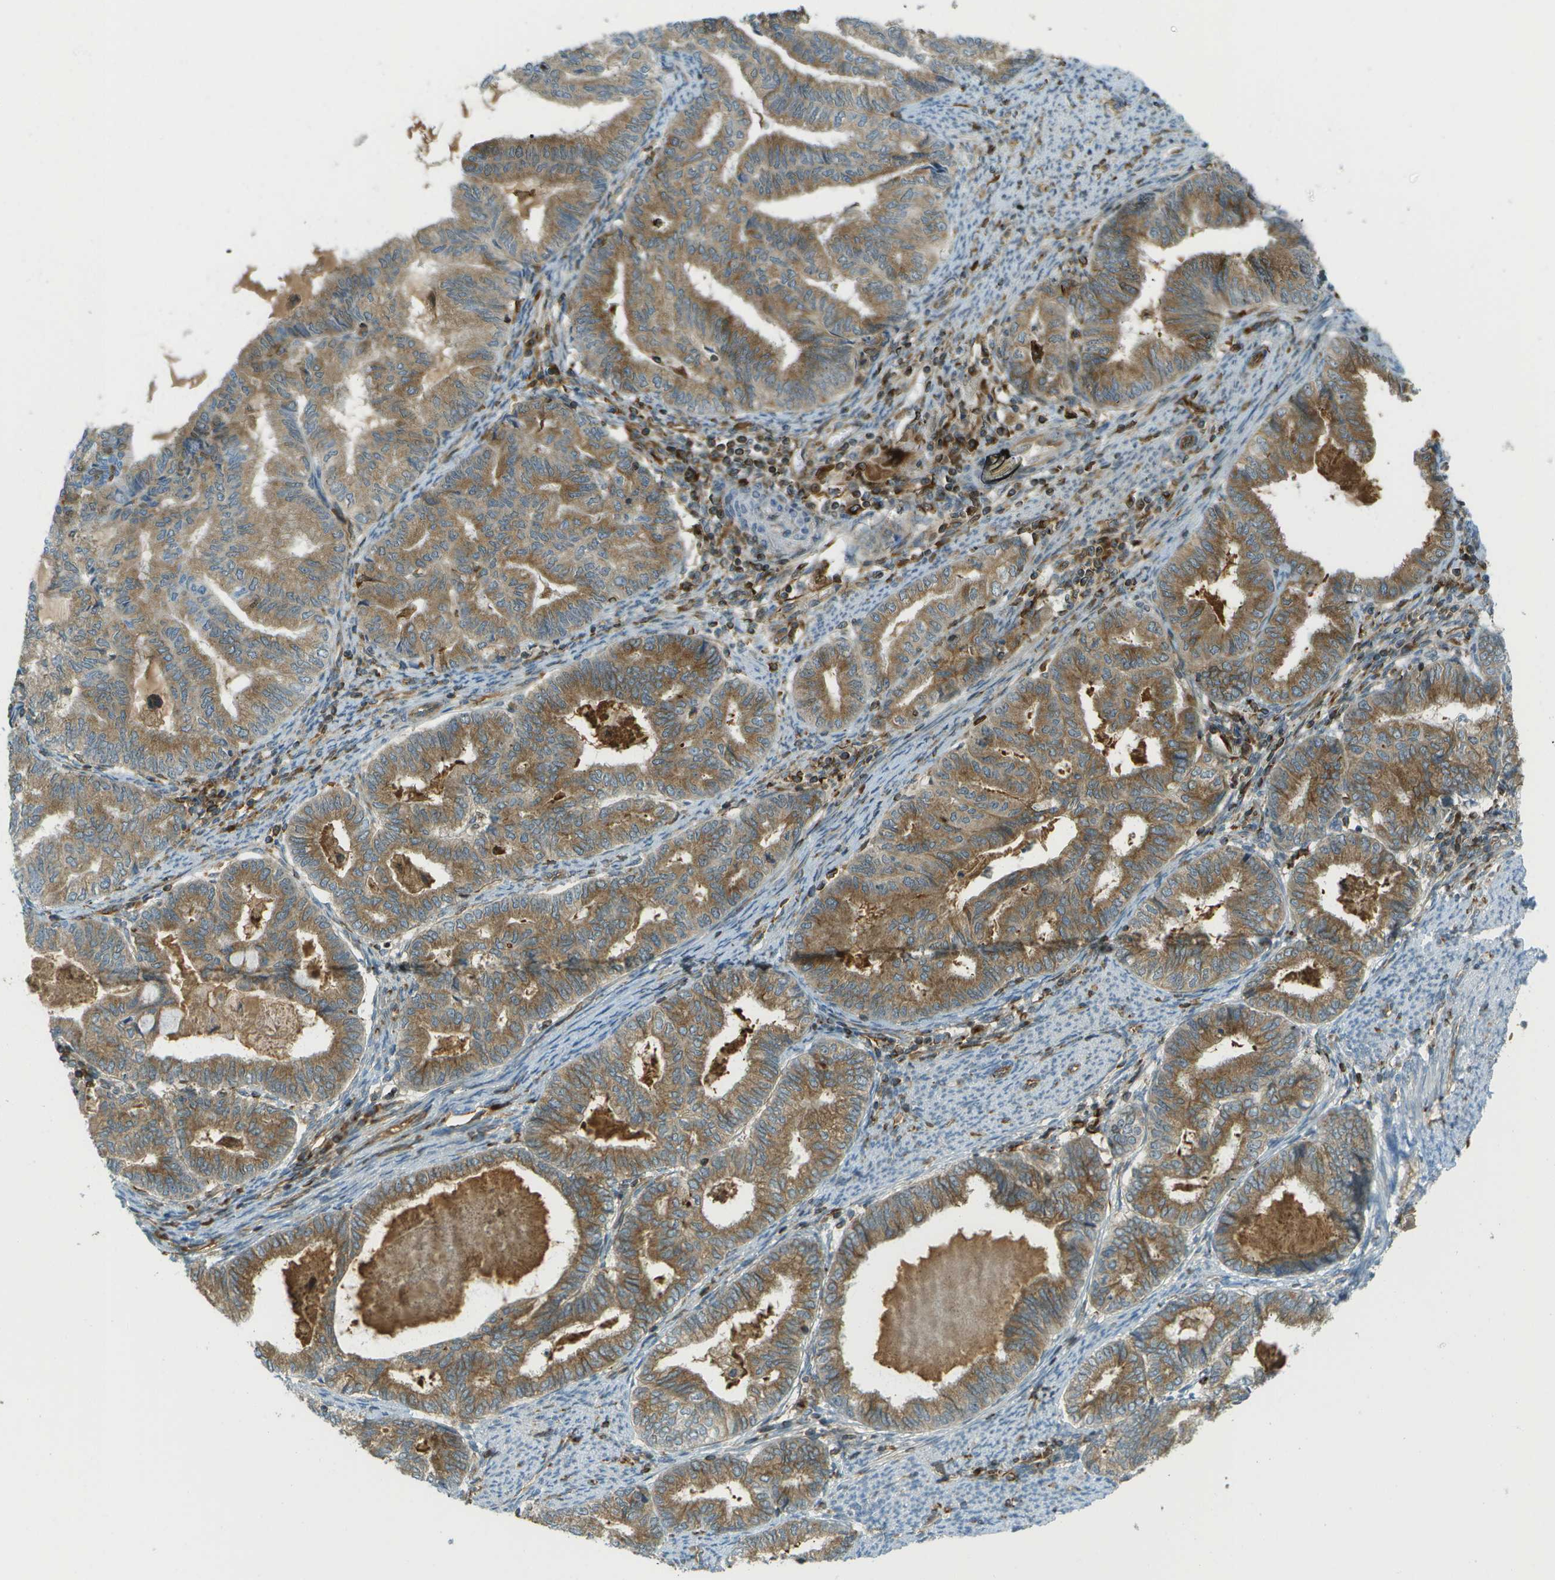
{"staining": {"intensity": "moderate", "quantity": ">75%", "location": "cytoplasmic/membranous"}, "tissue": "endometrial cancer", "cell_type": "Tumor cells", "image_type": "cancer", "snomed": [{"axis": "morphology", "description": "Adenocarcinoma, NOS"}, {"axis": "topography", "description": "Endometrium"}], "caption": "A brown stain labels moderate cytoplasmic/membranous staining of a protein in human adenocarcinoma (endometrial) tumor cells.", "gene": "TMTC1", "patient": {"sex": "female", "age": 79}}